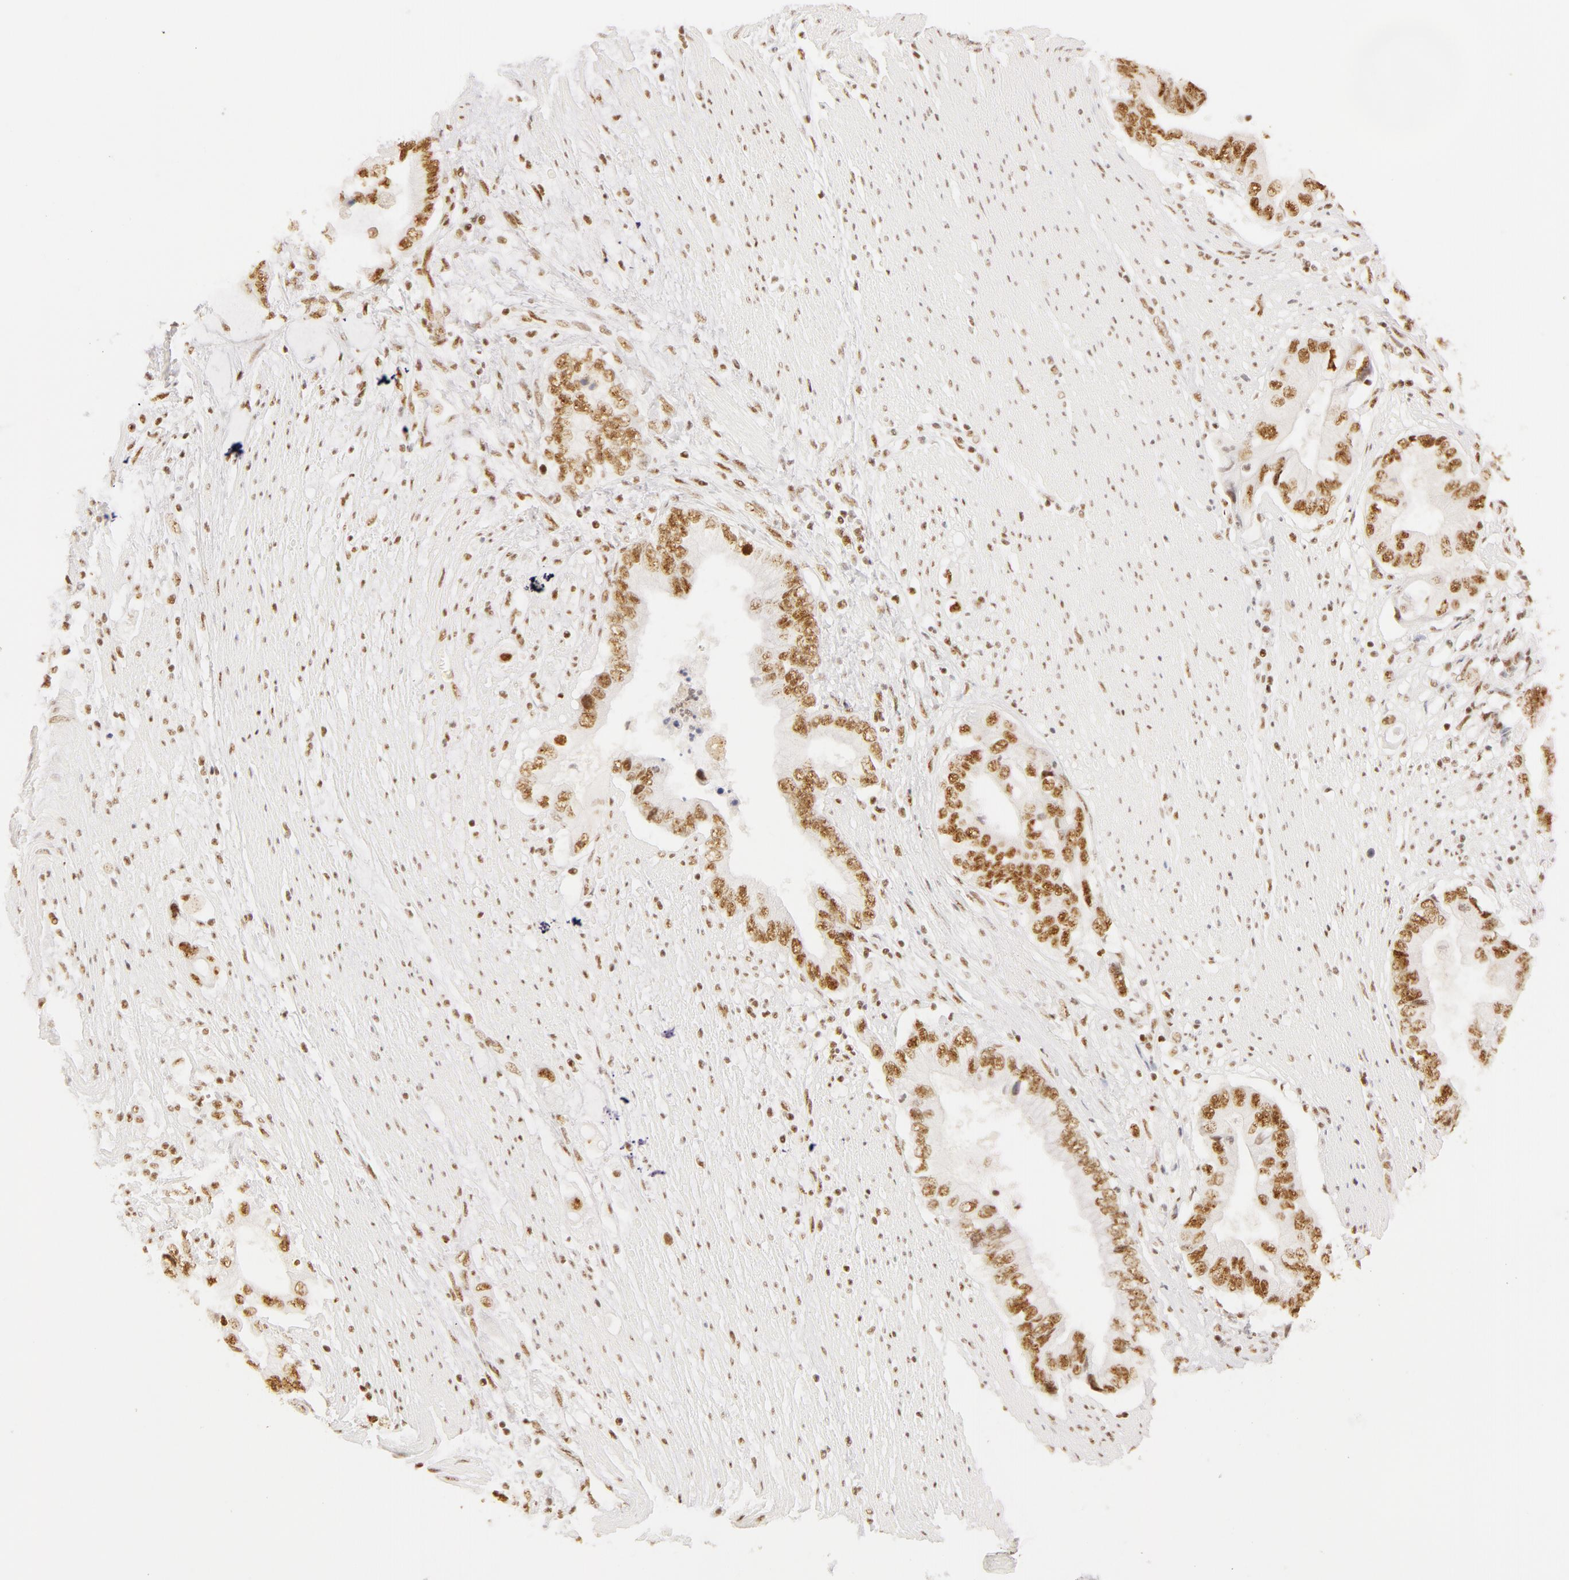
{"staining": {"intensity": "moderate", "quantity": ">75%", "location": "nuclear"}, "tissue": "pancreatic cancer", "cell_type": "Tumor cells", "image_type": "cancer", "snomed": [{"axis": "morphology", "description": "Adenocarcinoma, NOS"}, {"axis": "topography", "description": "Pancreas"}, {"axis": "topography", "description": "Stomach, upper"}], "caption": "Immunohistochemical staining of human pancreatic adenocarcinoma reveals medium levels of moderate nuclear staining in approximately >75% of tumor cells. (Stains: DAB (3,3'-diaminobenzidine) in brown, nuclei in blue, Microscopy: brightfield microscopy at high magnification).", "gene": "RBM39", "patient": {"sex": "male", "age": 77}}